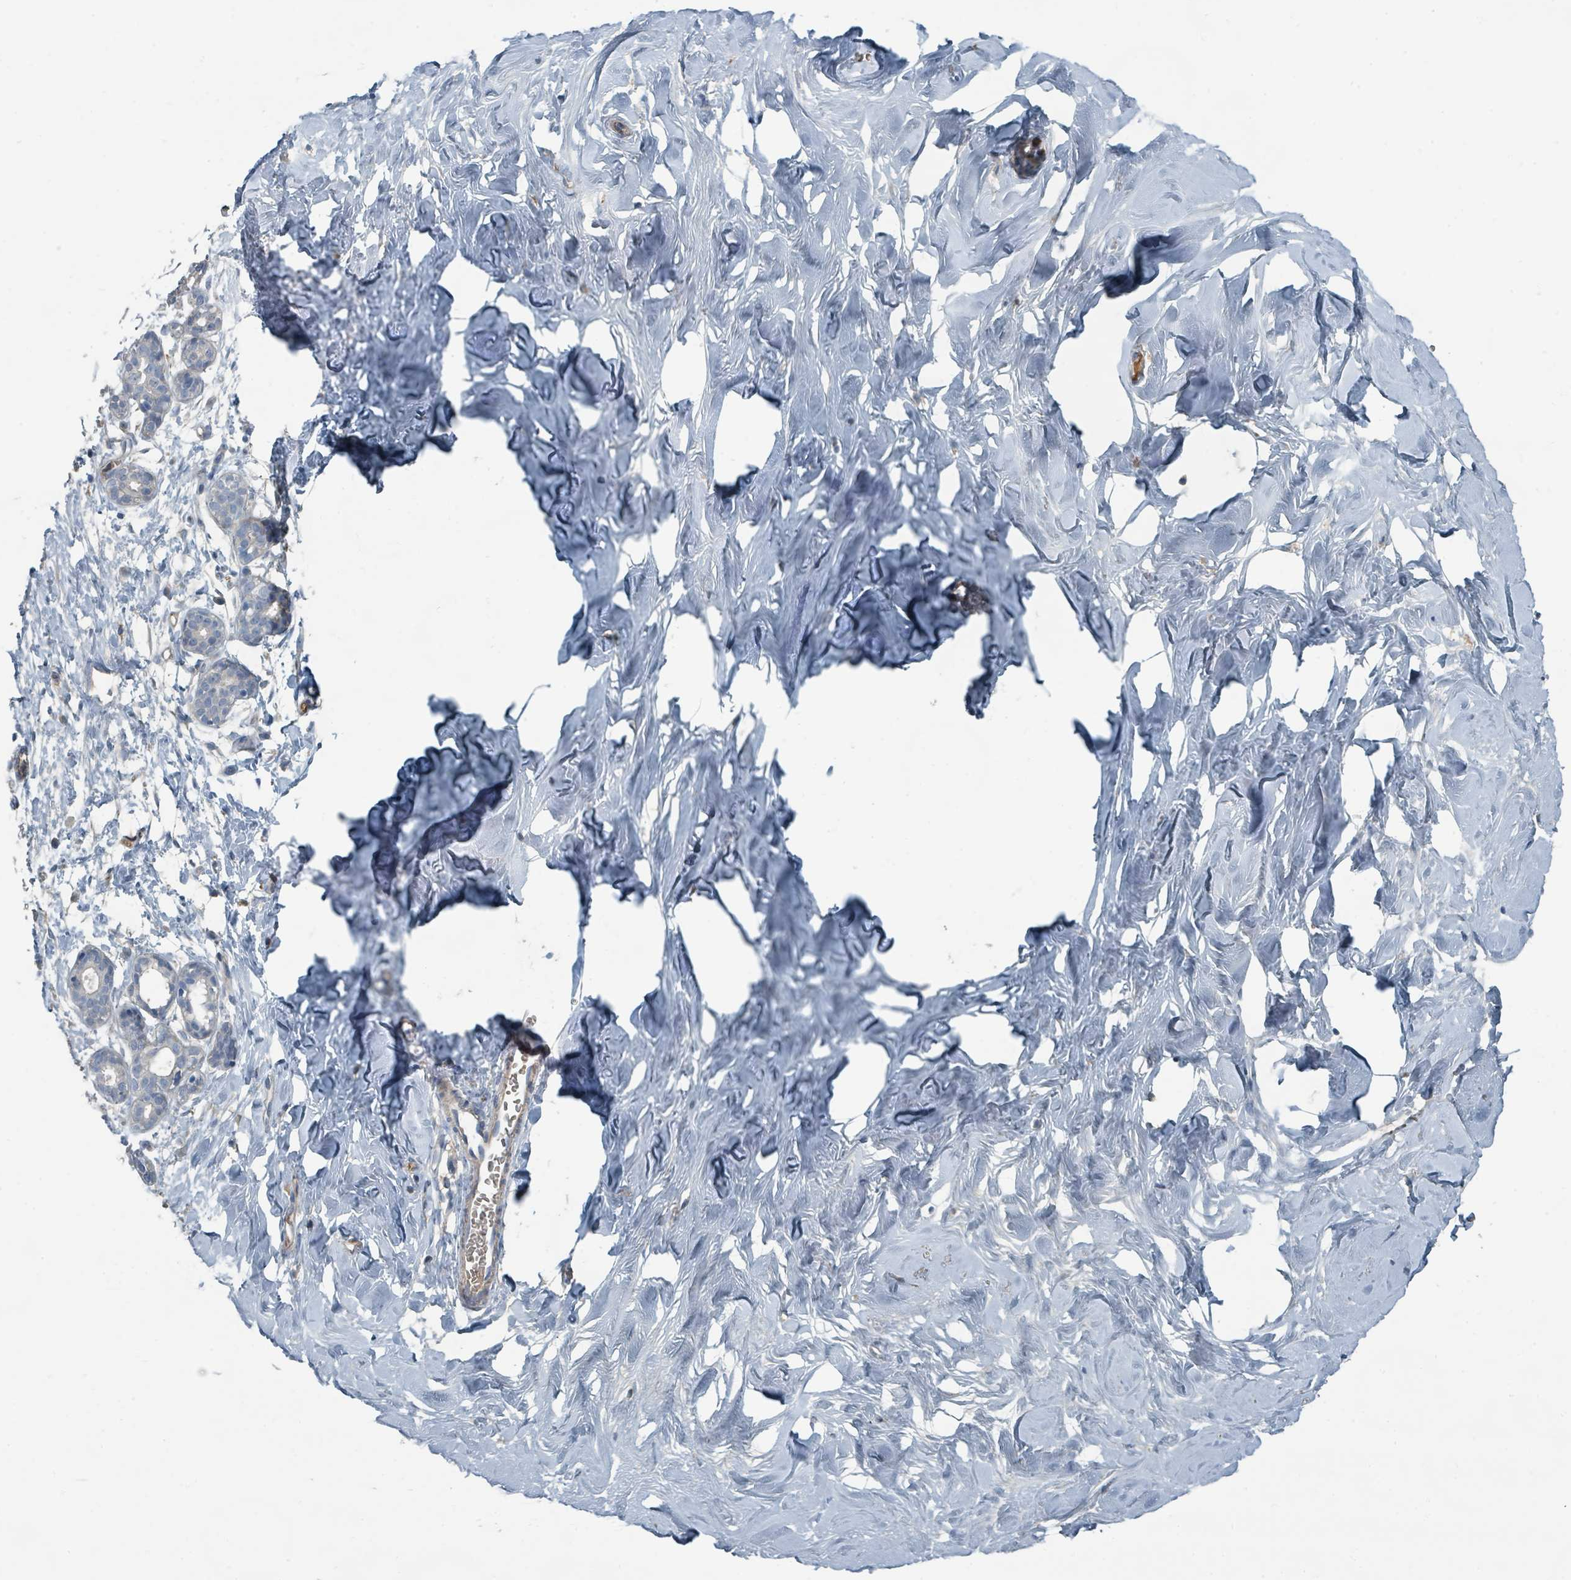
{"staining": {"intensity": "negative", "quantity": "none", "location": "none"}, "tissue": "breast", "cell_type": "Adipocytes", "image_type": "normal", "snomed": [{"axis": "morphology", "description": "Normal tissue, NOS"}, {"axis": "topography", "description": "Breast"}], "caption": "Micrograph shows no significant protein expression in adipocytes of normal breast. Nuclei are stained in blue.", "gene": "SLC44A5", "patient": {"sex": "female", "age": 27}}